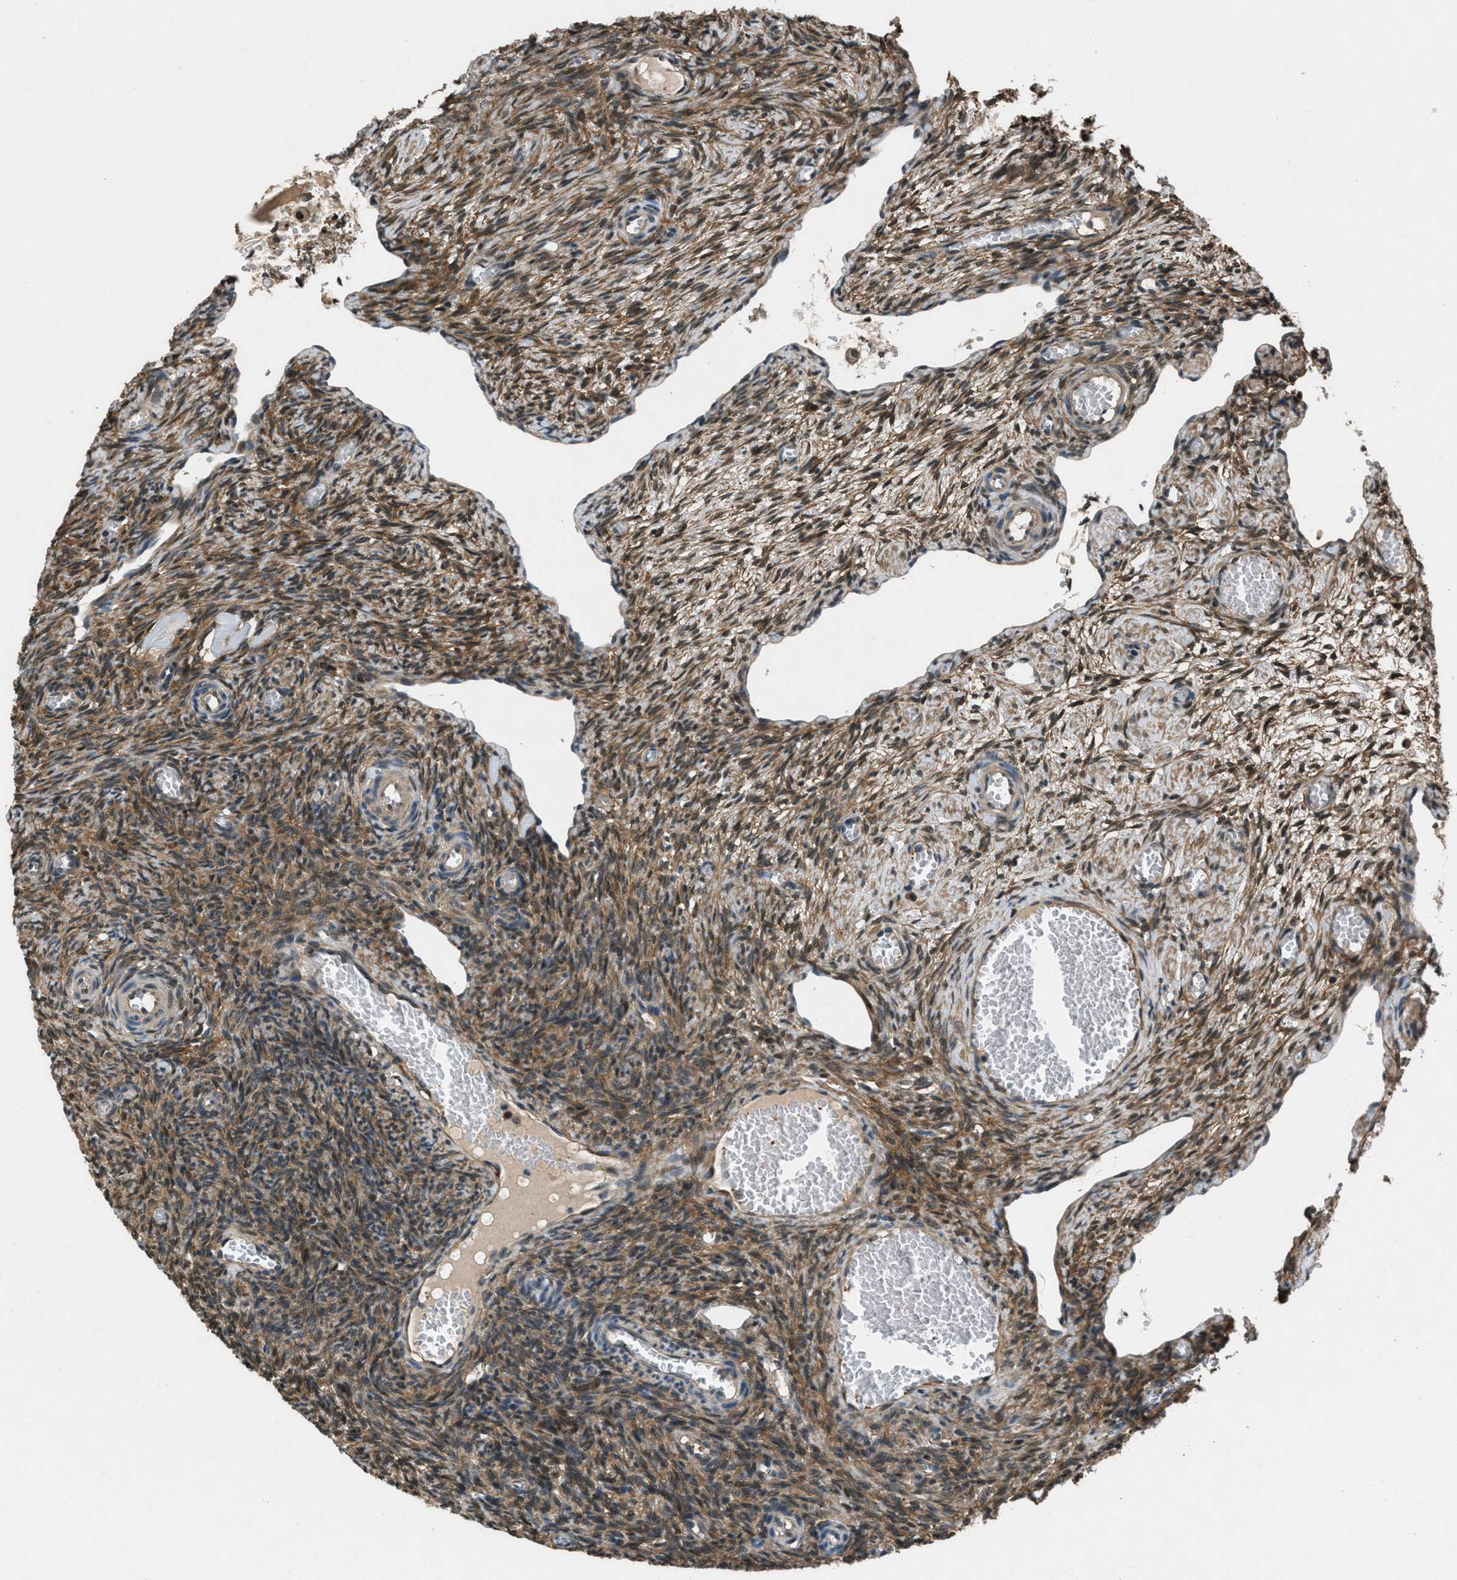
{"staining": {"intensity": "moderate", "quantity": ">75%", "location": "cytoplasmic/membranous,nuclear"}, "tissue": "ovary", "cell_type": "Ovarian stroma cells", "image_type": "normal", "snomed": [{"axis": "morphology", "description": "Normal tissue, NOS"}, {"axis": "topography", "description": "Ovary"}], "caption": "Ovary stained with a brown dye demonstrates moderate cytoplasmic/membranous,nuclear positive positivity in about >75% of ovarian stroma cells.", "gene": "EPSTI1", "patient": {"sex": "female", "age": 27}}